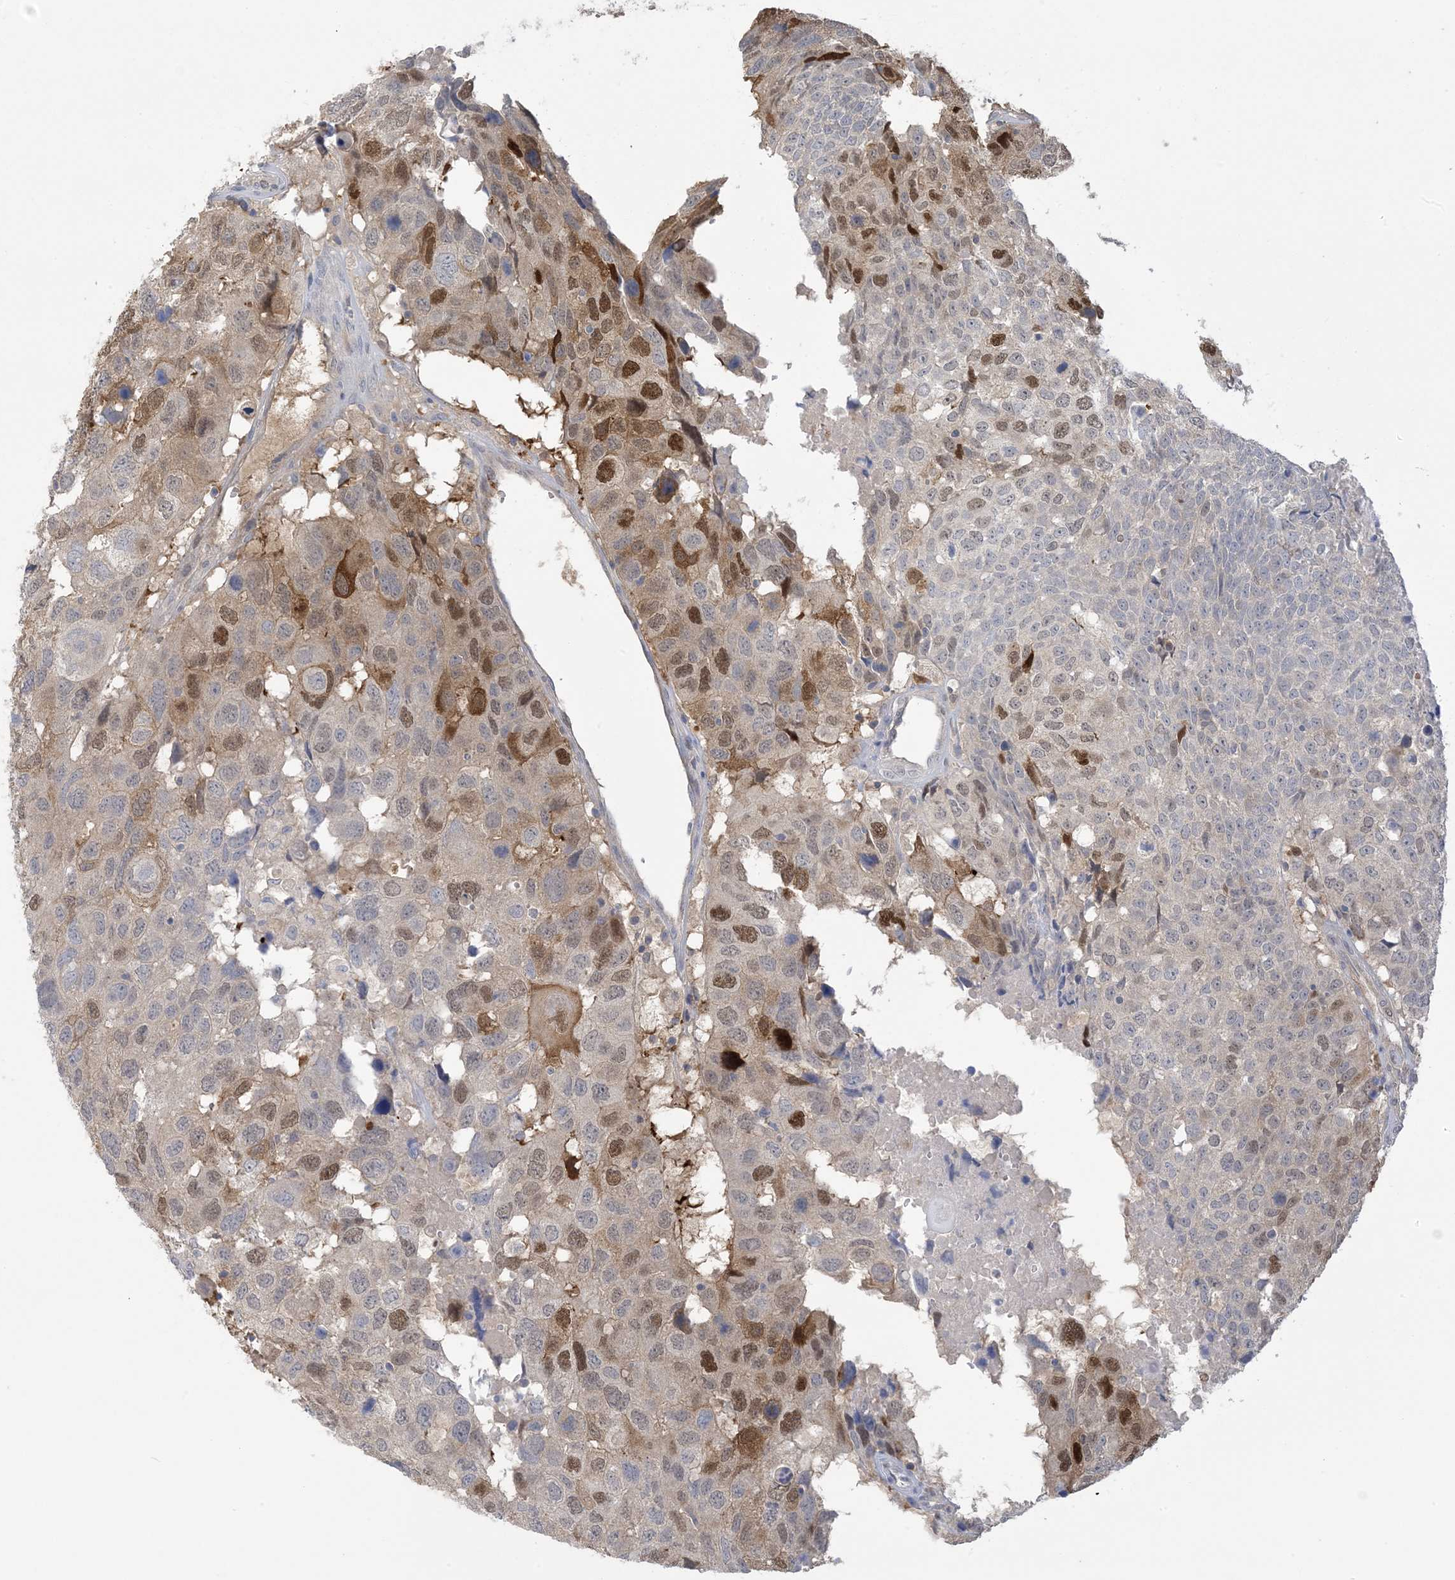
{"staining": {"intensity": "moderate", "quantity": "25%-75%", "location": "cytoplasmic/membranous,nuclear"}, "tissue": "head and neck cancer", "cell_type": "Tumor cells", "image_type": "cancer", "snomed": [{"axis": "morphology", "description": "Squamous cell carcinoma, NOS"}, {"axis": "topography", "description": "Head-Neck"}], "caption": "Head and neck squamous cell carcinoma tissue shows moderate cytoplasmic/membranous and nuclear positivity in approximately 25%-75% of tumor cells, visualized by immunohistochemistry.", "gene": "HMGCS1", "patient": {"sex": "male", "age": 66}}